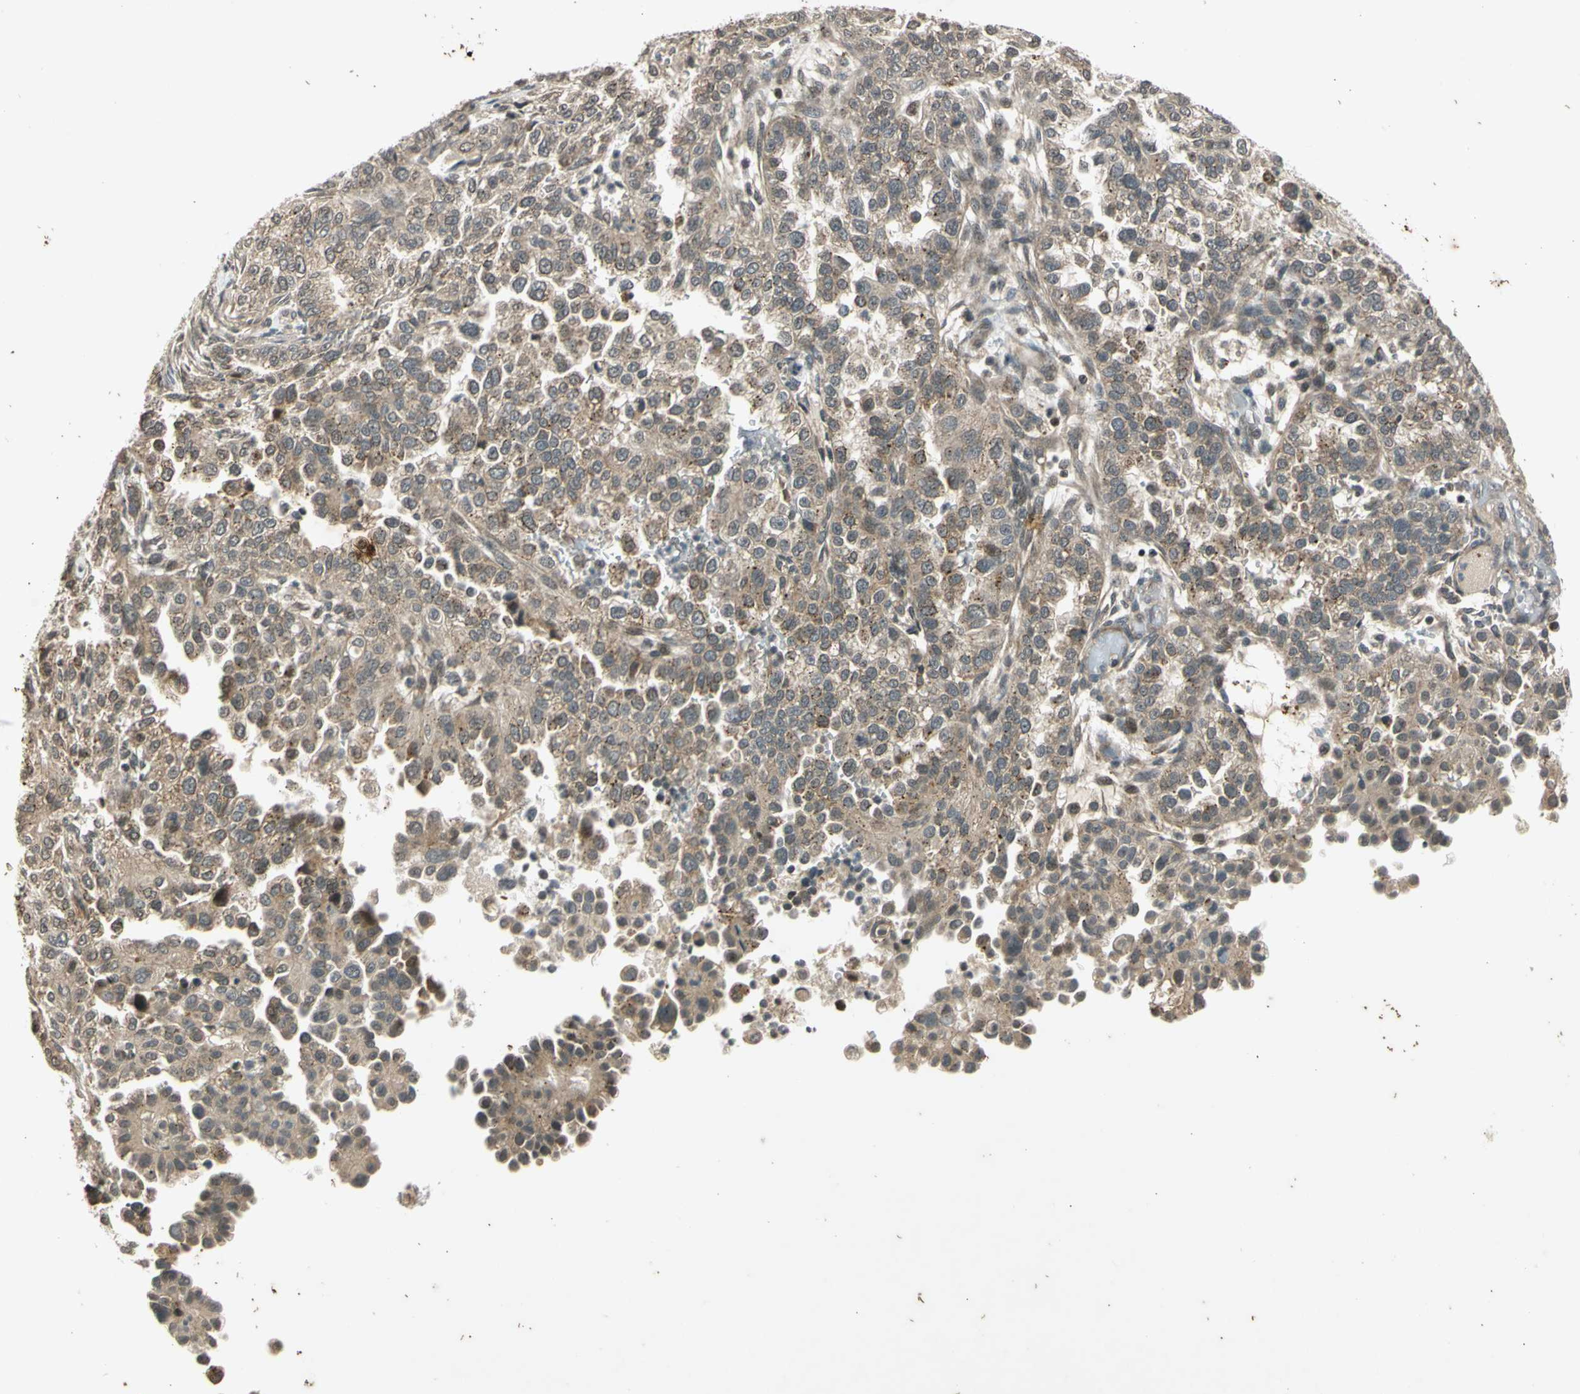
{"staining": {"intensity": "weak", "quantity": ">75%", "location": "cytoplasmic/membranous"}, "tissue": "endometrial cancer", "cell_type": "Tumor cells", "image_type": "cancer", "snomed": [{"axis": "morphology", "description": "Adenocarcinoma, NOS"}, {"axis": "topography", "description": "Endometrium"}], "caption": "Immunohistochemistry histopathology image of endometrial cancer stained for a protein (brown), which displays low levels of weak cytoplasmic/membranous positivity in about >75% of tumor cells.", "gene": "EFNB2", "patient": {"sex": "female", "age": 85}}